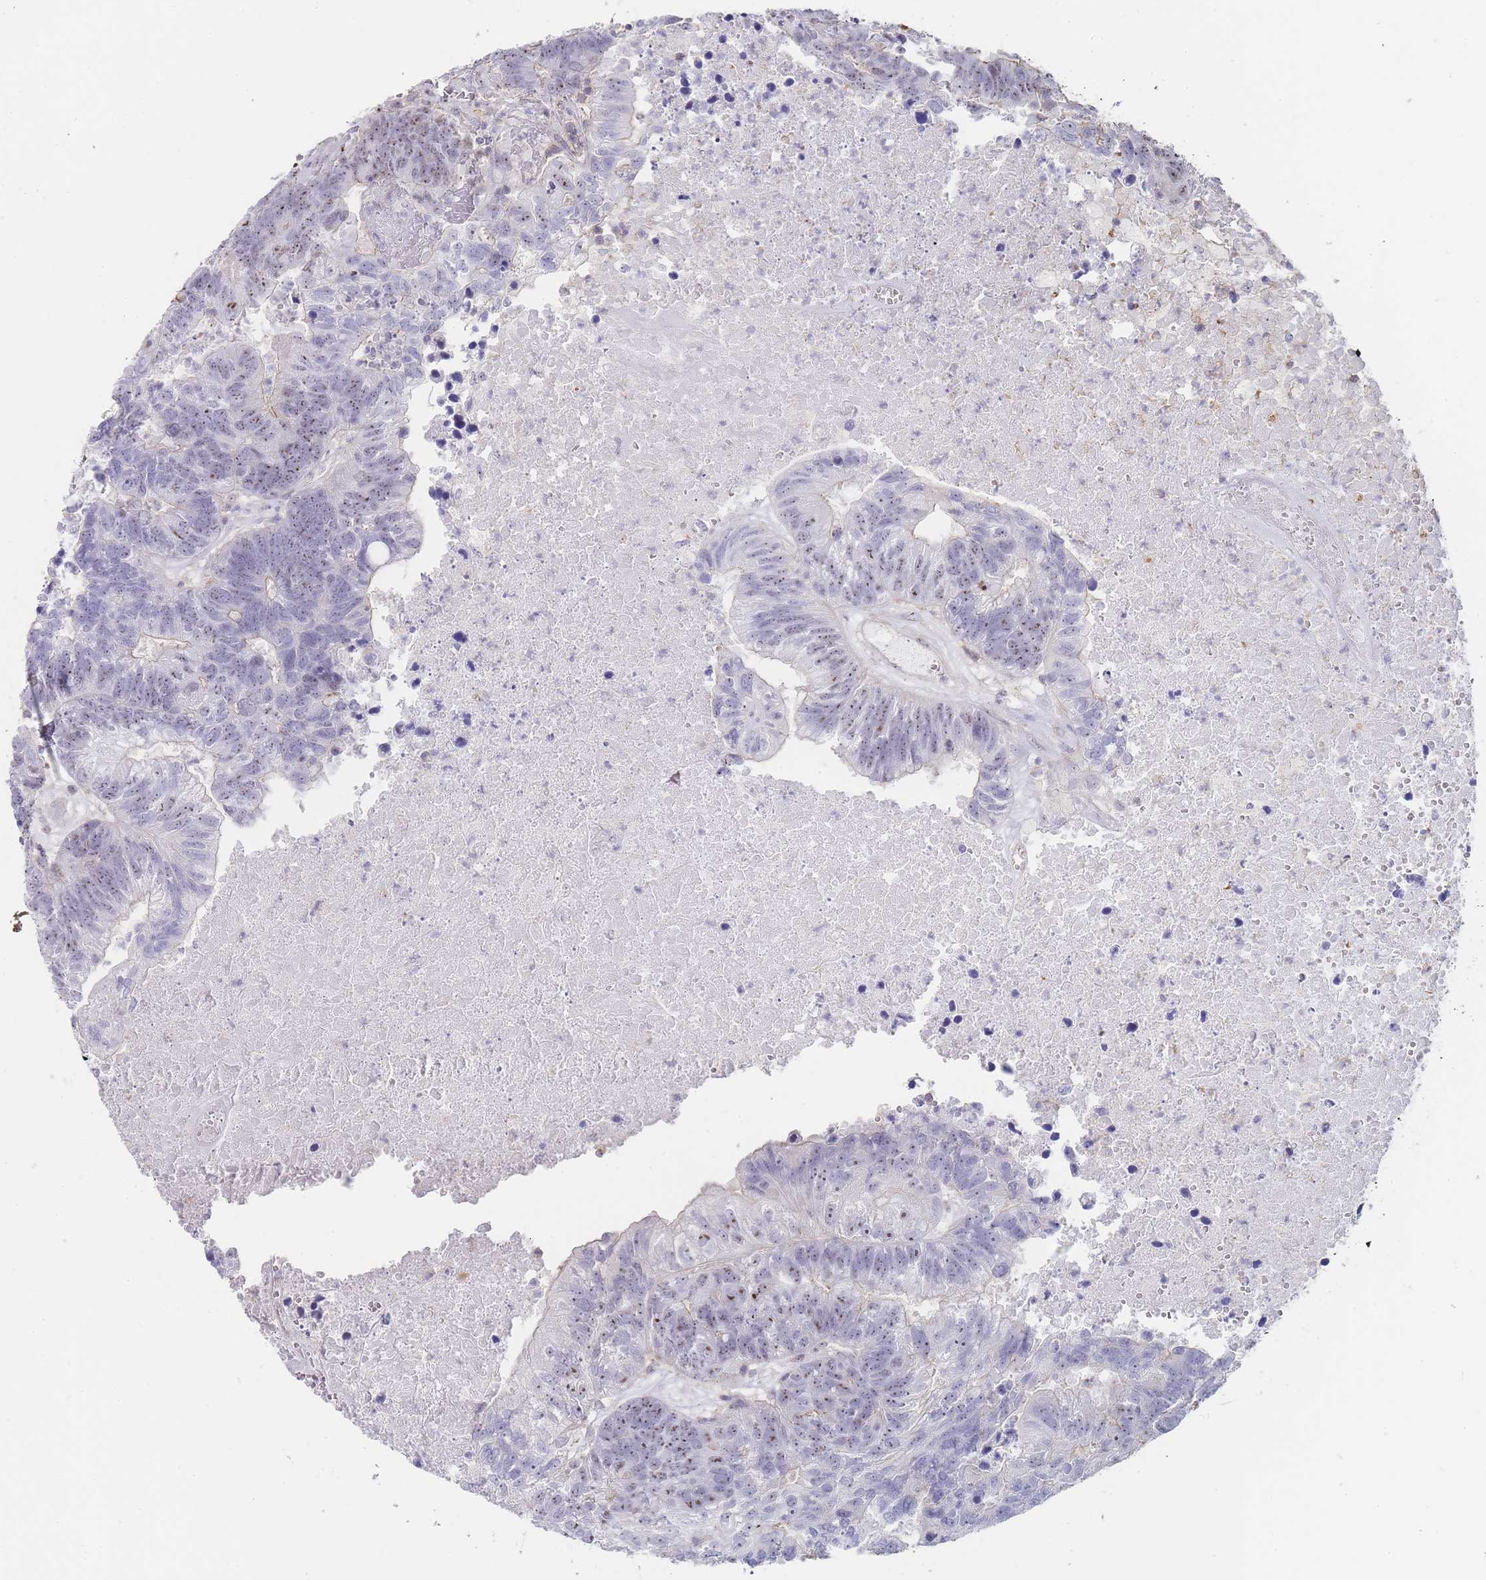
{"staining": {"intensity": "moderate", "quantity": ">75%", "location": "nuclear"}, "tissue": "colorectal cancer", "cell_type": "Tumor cells", "image_type": "cancer", "snomed": [{"axis": "morphology", "description": "Adenocarcinoma, NOS"}, {"axis": "topography", "description": "Colon"}], "caption": "Human colorectal cancer stained with a protein marker reveals moderate staining in tumor cells.", "gene": "NOP14", "patient": {"sex": "female", "age": 48}}